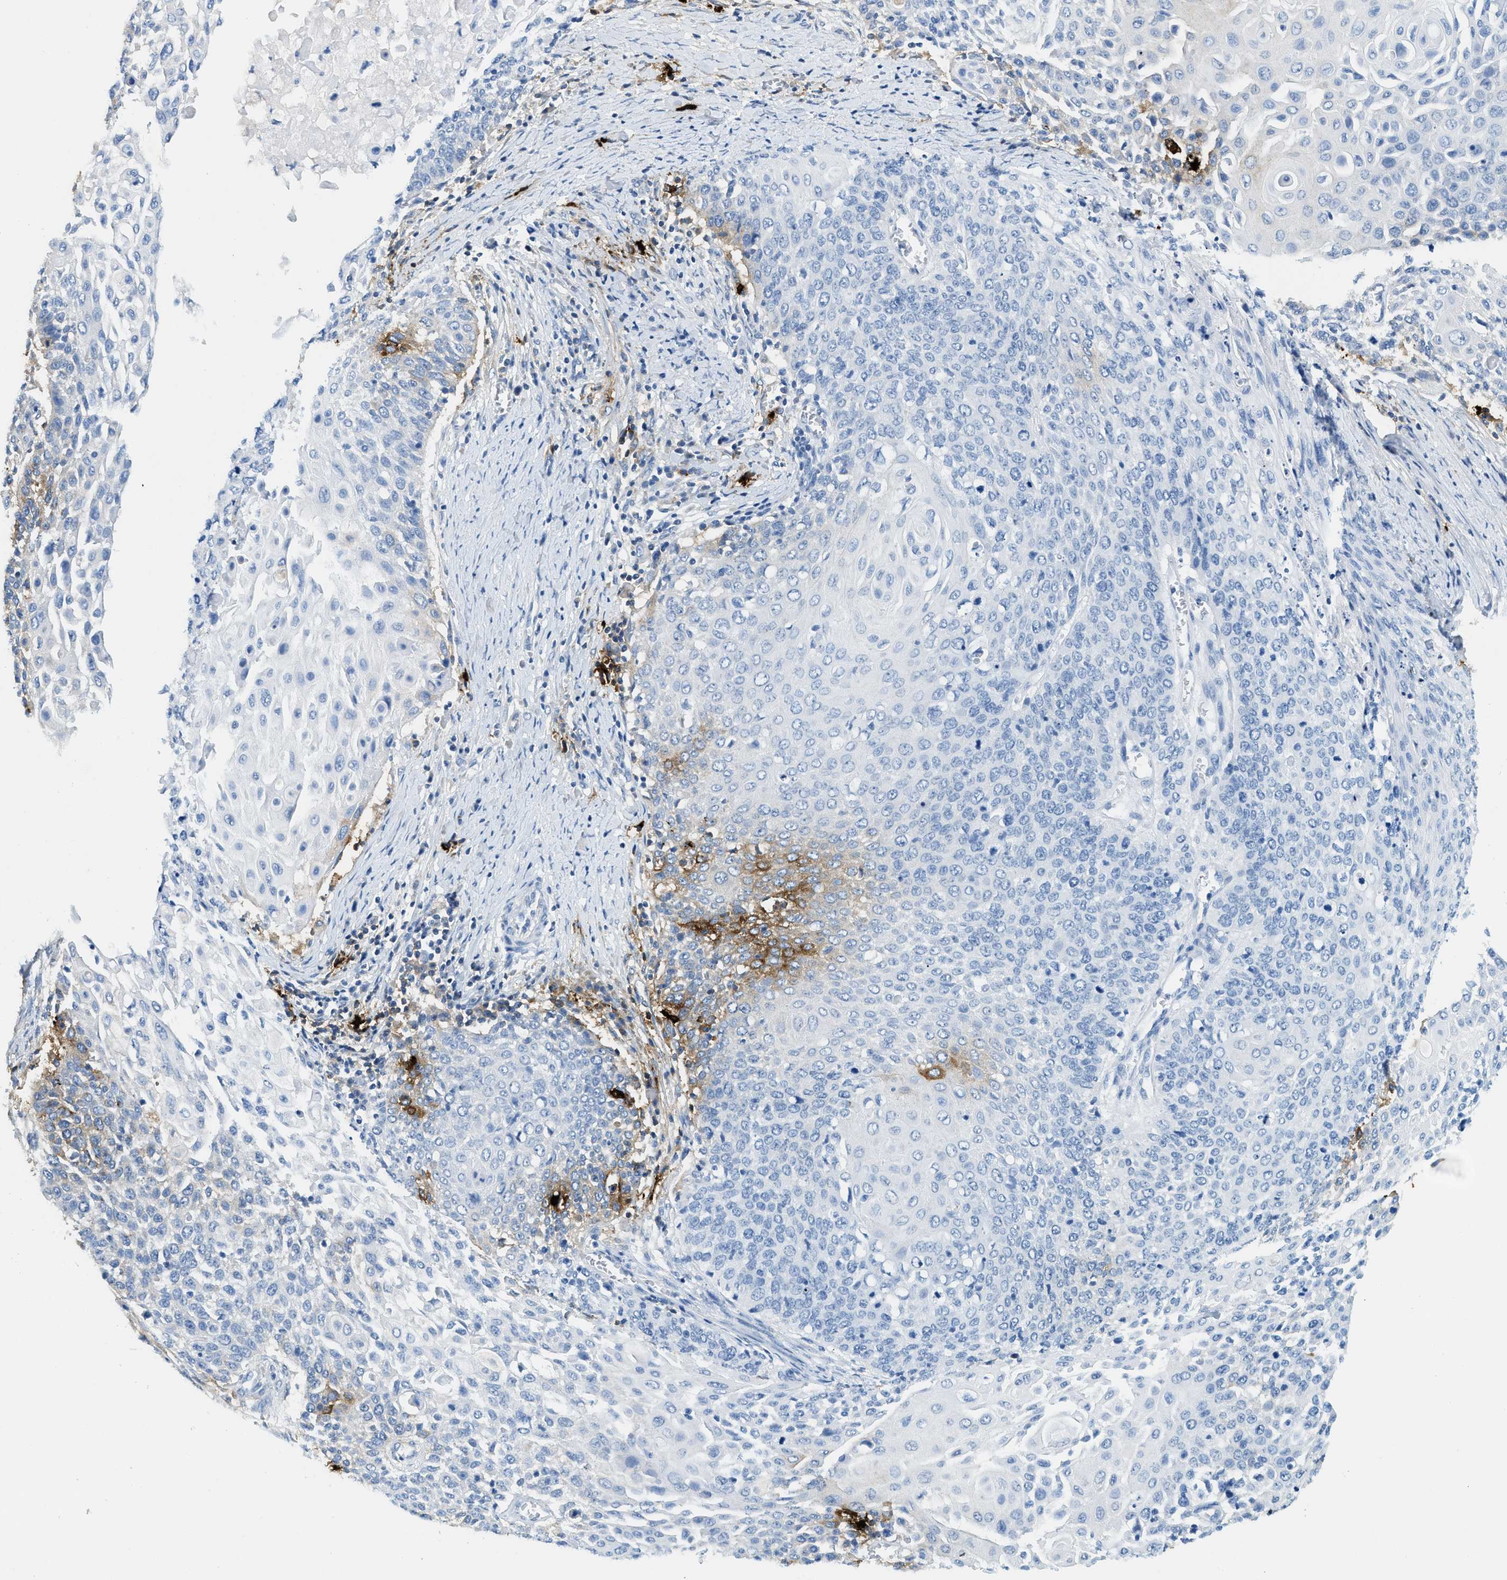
{"staining": {"intensity": "moderate", "quantity": "<25%", "location": "cytoplasmic/membranous"}, "tissue": "cervical cancer", "cell_type": "Tumor cells", "image_type": "cancer", "snomed": [{"axis": "morphology", "description": "Squamous cell carcinoma, NOS"}, {"axis": "topography", "description": "Cervix"}], "caption": "This image exhibits immunohistochemistry staining of human cervical squamous cell carcinoma, with low moderate cytoplasmic/membranous staining in about <25% of tumor cells.", "gene": "TPSAB1", "patient": {"sex": "female", "age": 39}}